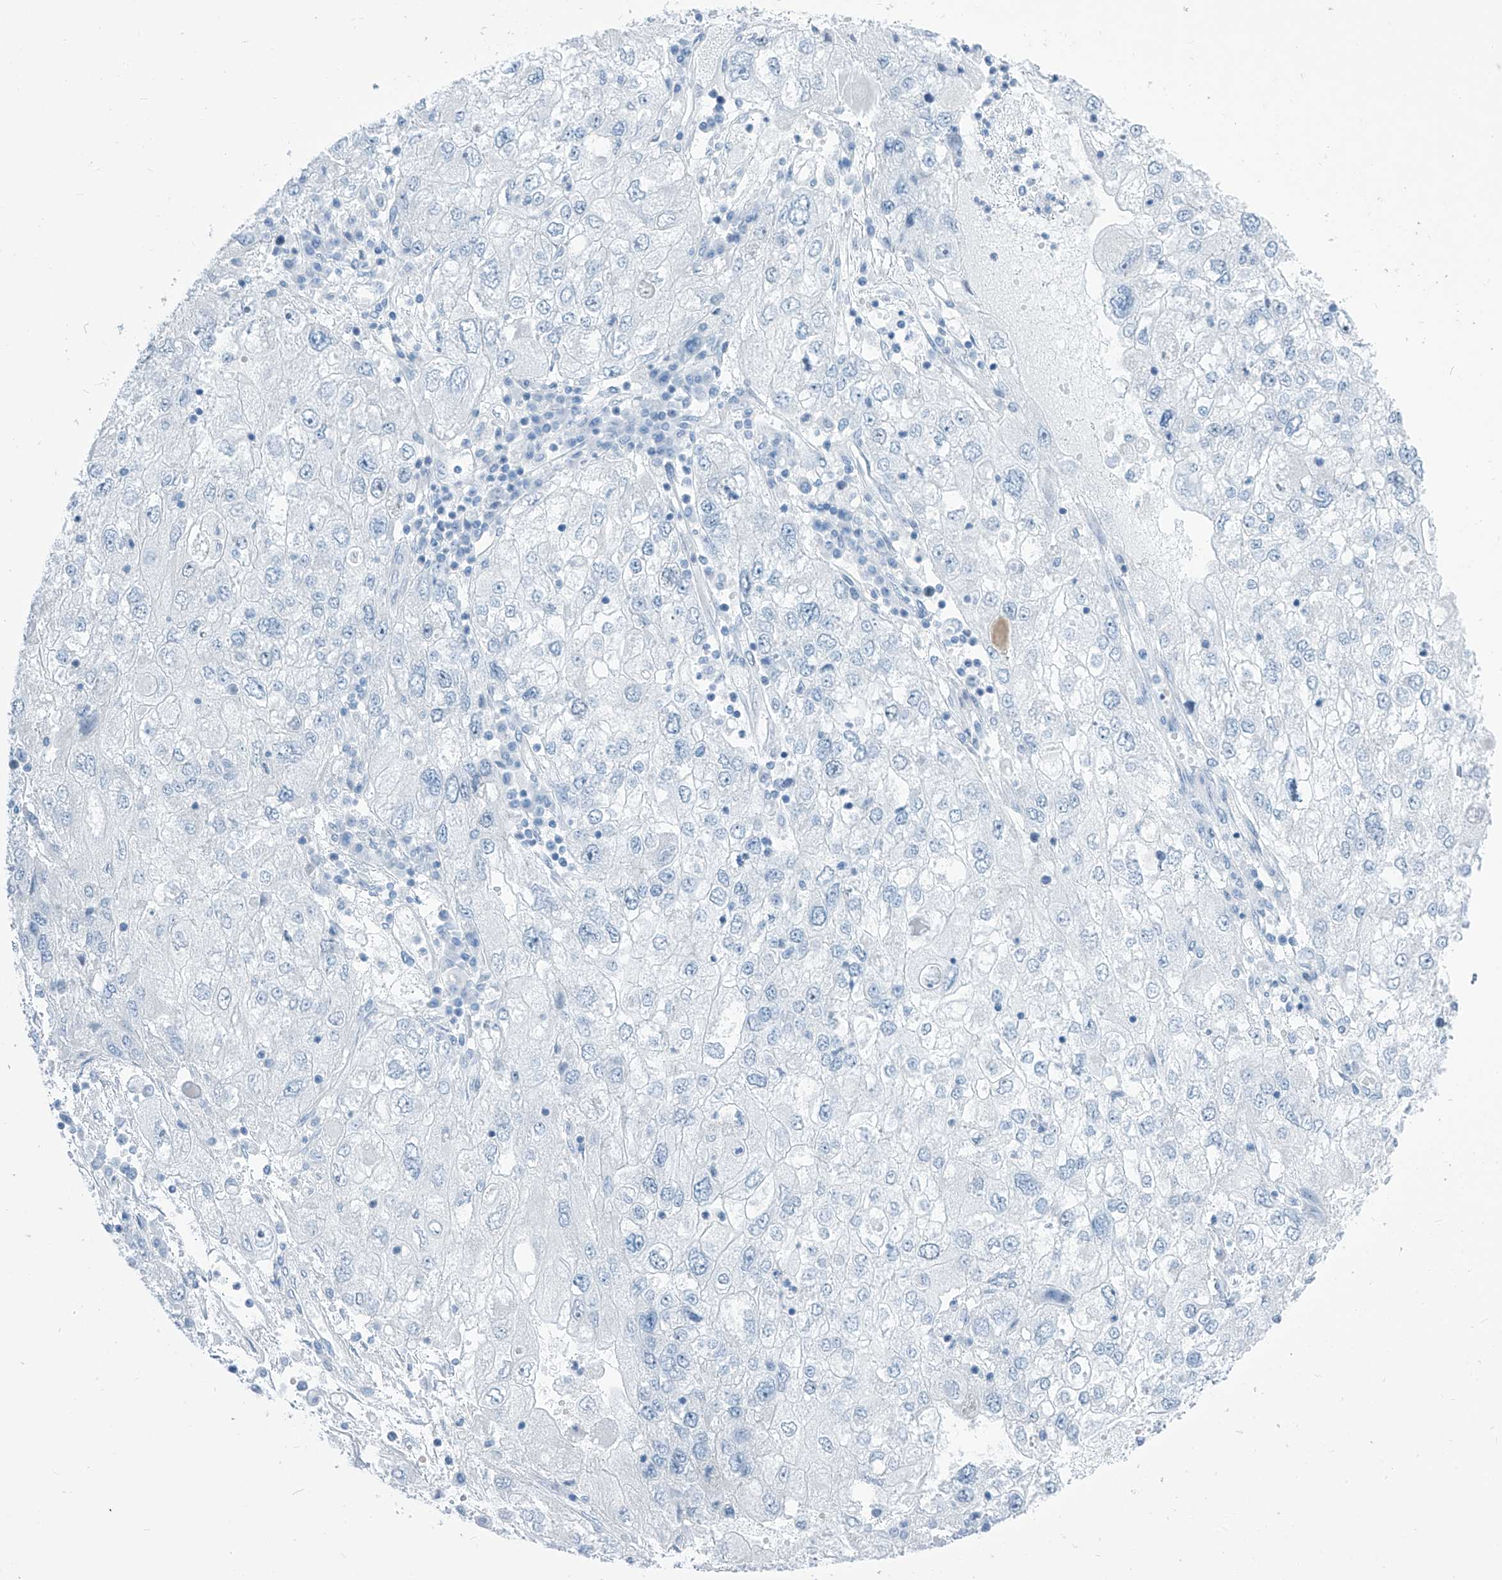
{"staining": {"intensity": "negative", "quantity": "none", "location": "none"}, "tissue": "endometrial cancer", "cell_type": "Tumor cells", "image_type": "cancer", "snomed": [{"axis": "morphology", "description": "Adenocarcinoma, NOS"}, {"axis": "topography", "description": "Endometrium"}], "caption": "IHC micrograph of neoplastic tissue: endometrial cancer stained with DAB displays no significant protein staining in tumor cells.", "gene": "SGO2", "patient": {"sex": "female", "age": 49}}